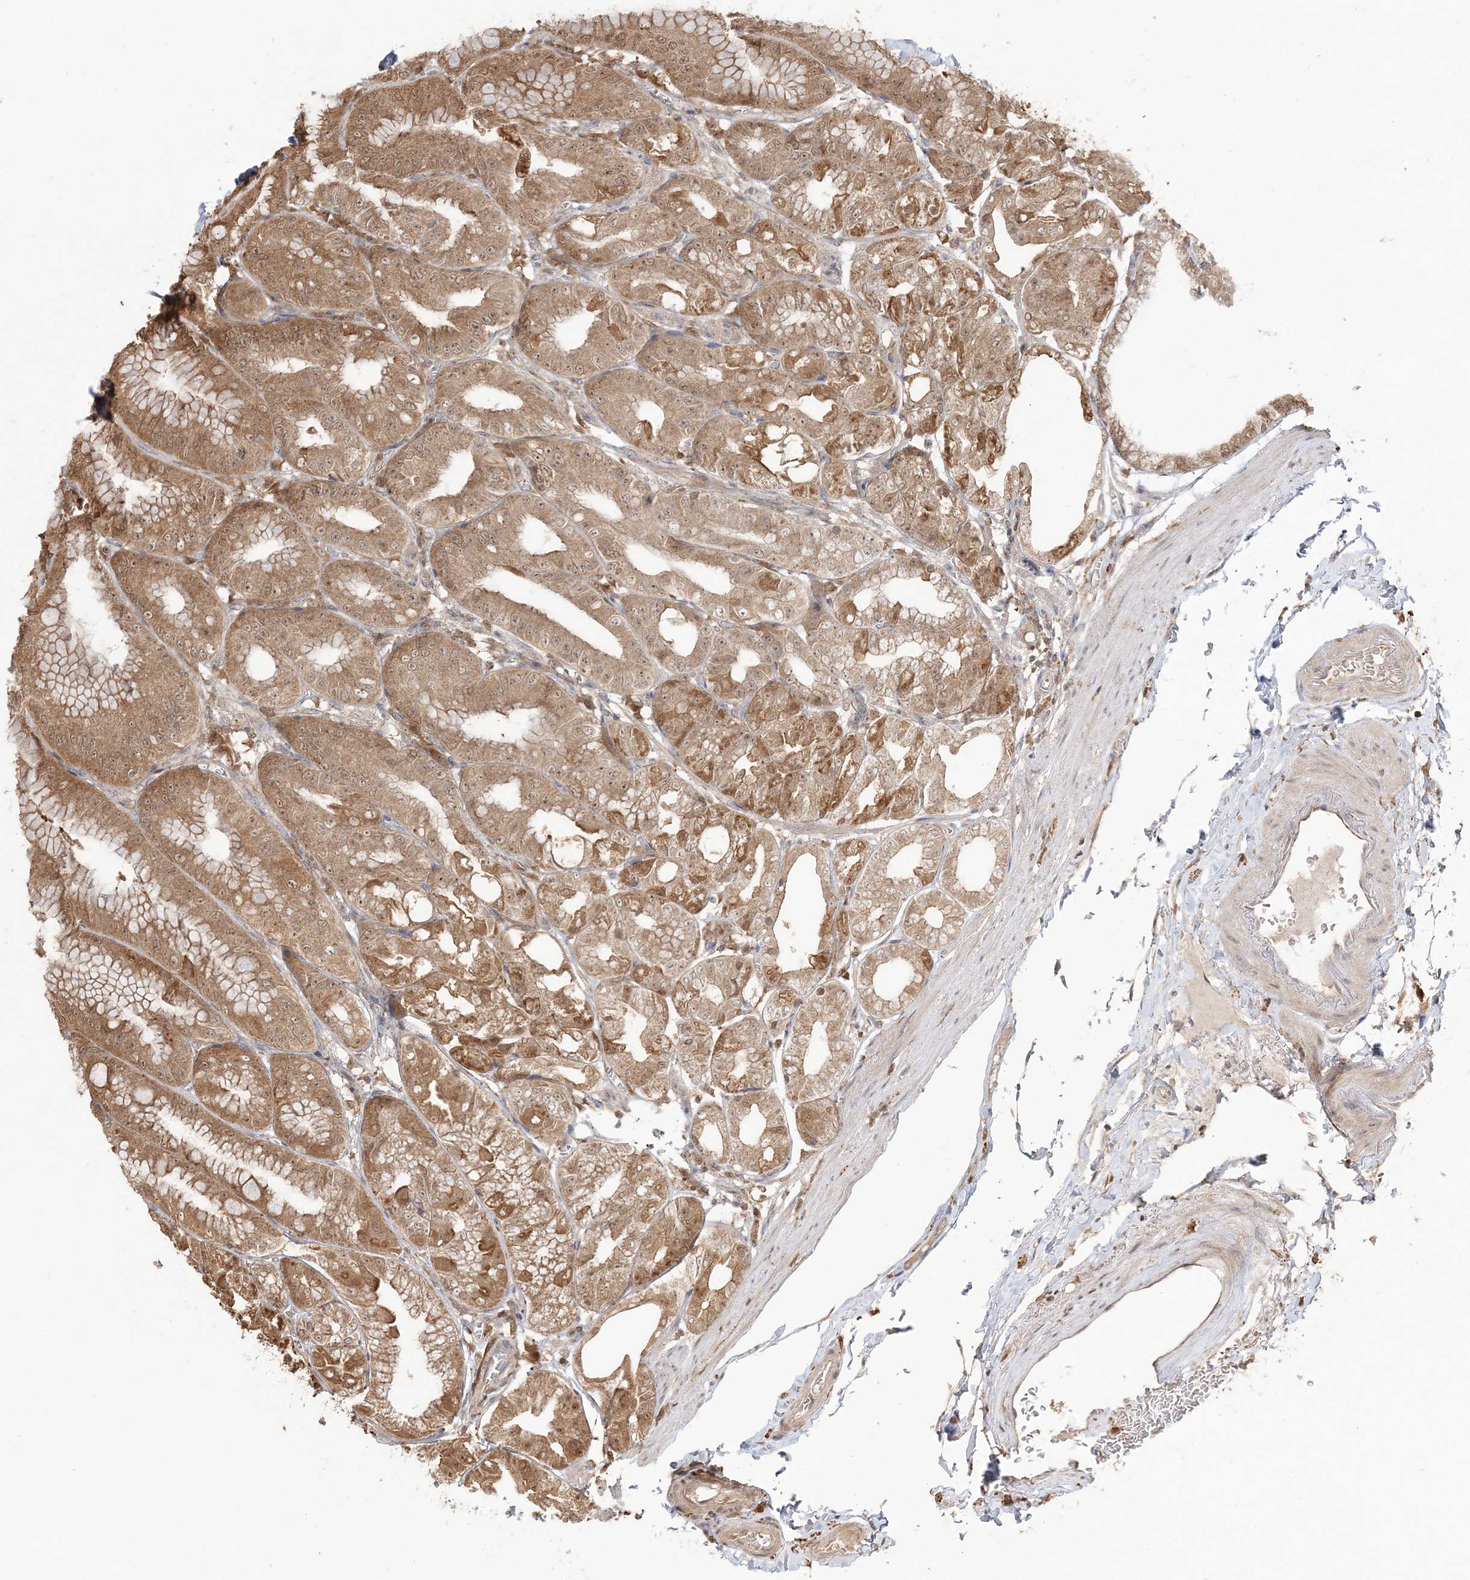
{"staining": {"intensity": "moderate", "quantity": ">75%", "location": "cytoplasmic/membranous,nuclear"}, "tissue": "stomach", "cell_type": "Glandular cells", "image_type": "normal", "snomed": [{"axis": "morphology", "description": "Normal tissue, NOS"}, {"axis": "topography", "description": "Stomach, lower"}], "caption": "Moderate cytoplasmic/membranous,nuclear expression is identified in about >75% of glandular cells in benign stomach.", "gene": "CAB39", "patient": {"sex": "male", "age": 71}}